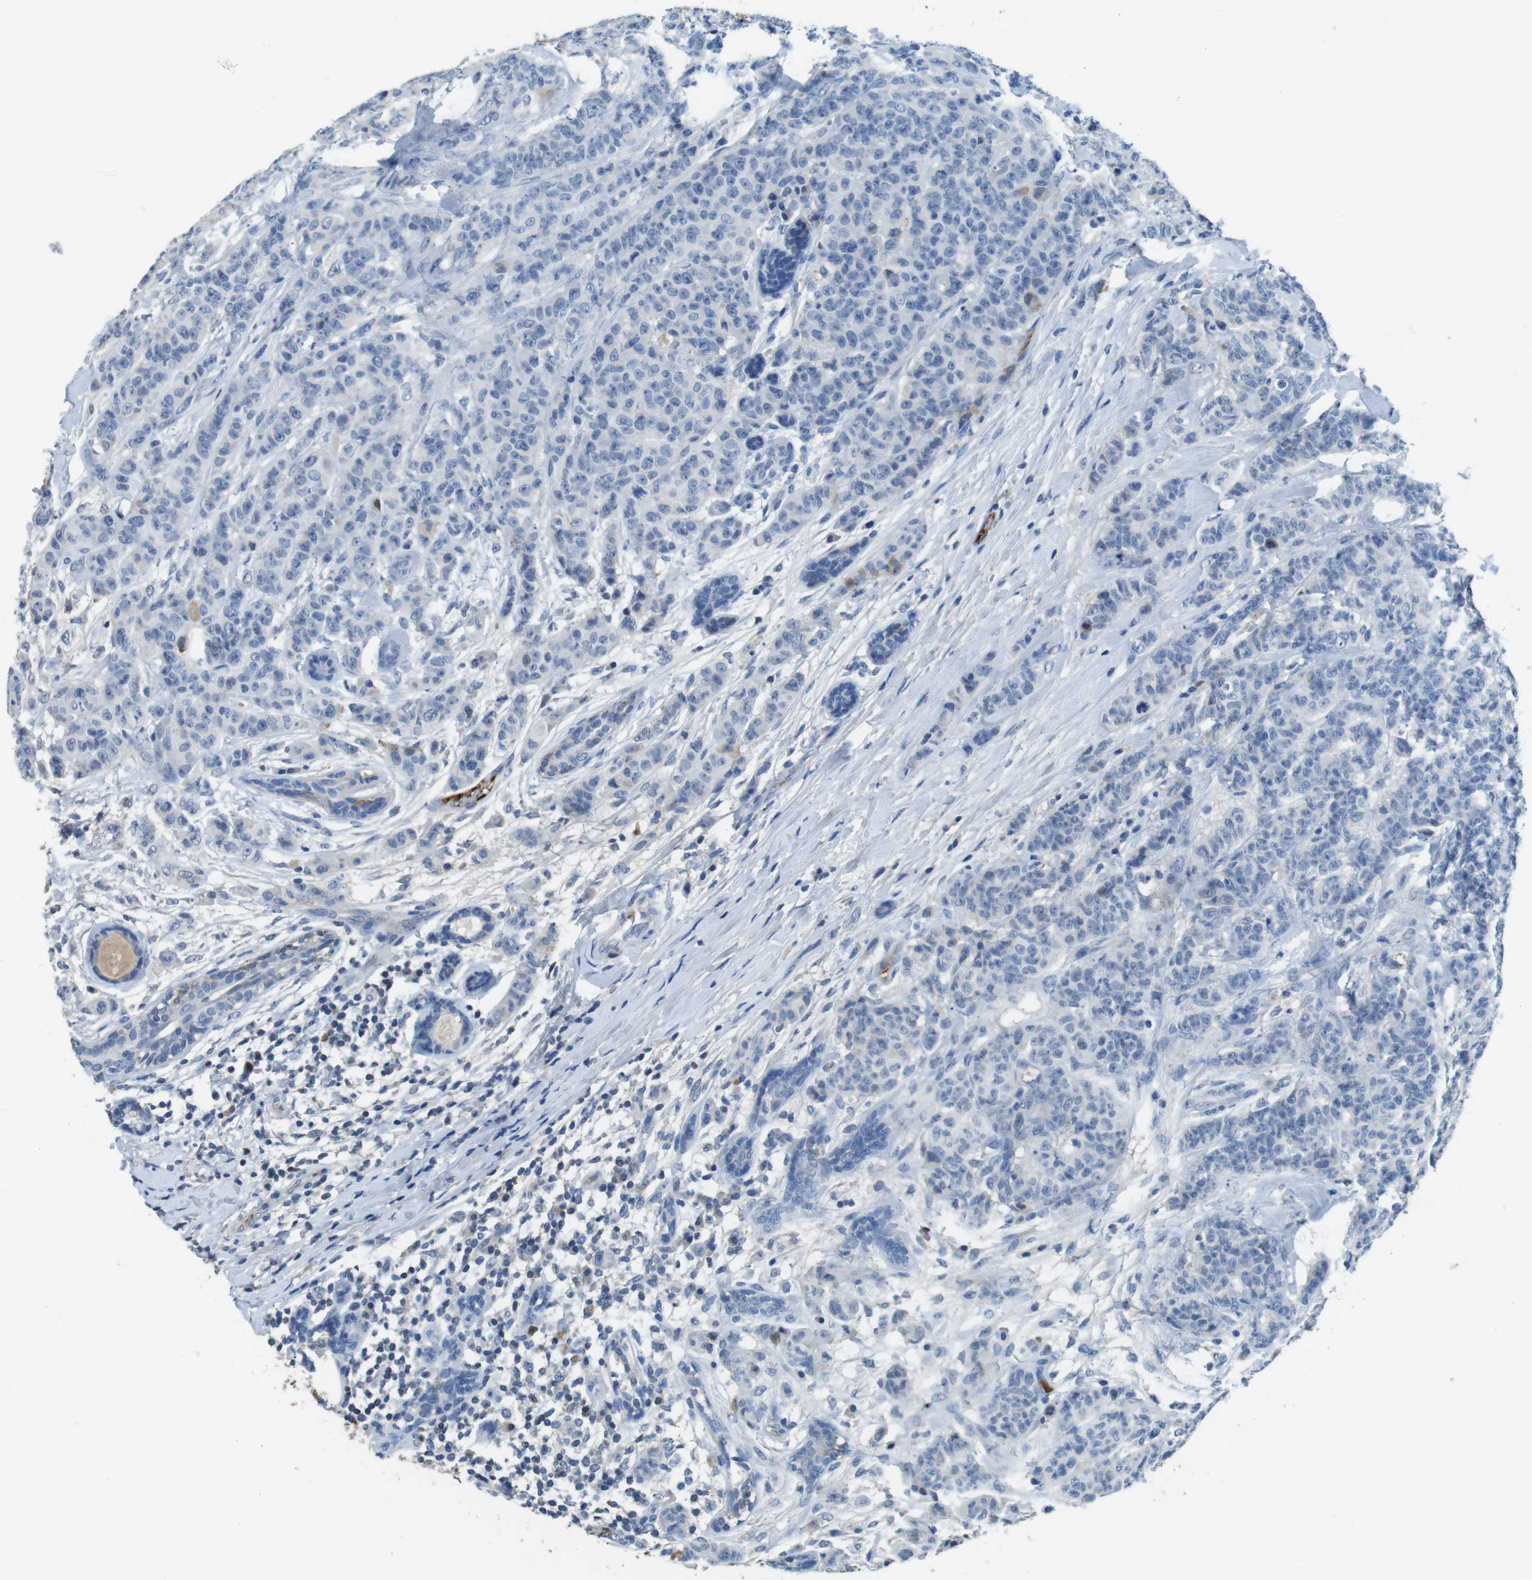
{"staining": {"intensity": "negative", "quantity": "none", "location": "none"}, "tissue": "breast cancer", "cell_type": "Tumor cells", "image_type": "cancer", "snomed": [{"axis": "morphology", "description": "Normal tissue, NOS"}, {"axis": "morphology", "description": "Duct carcinoma"}, {"axis": "topography", "description": "Breast"}], "caption": "Human breast cancer (infiltrating ductal carcinoma) stained for a protein using IHC reveals no expression in tumor cells.", "gene": "TMPRSS15", "patient": {"sex": "female", "age": 40}}